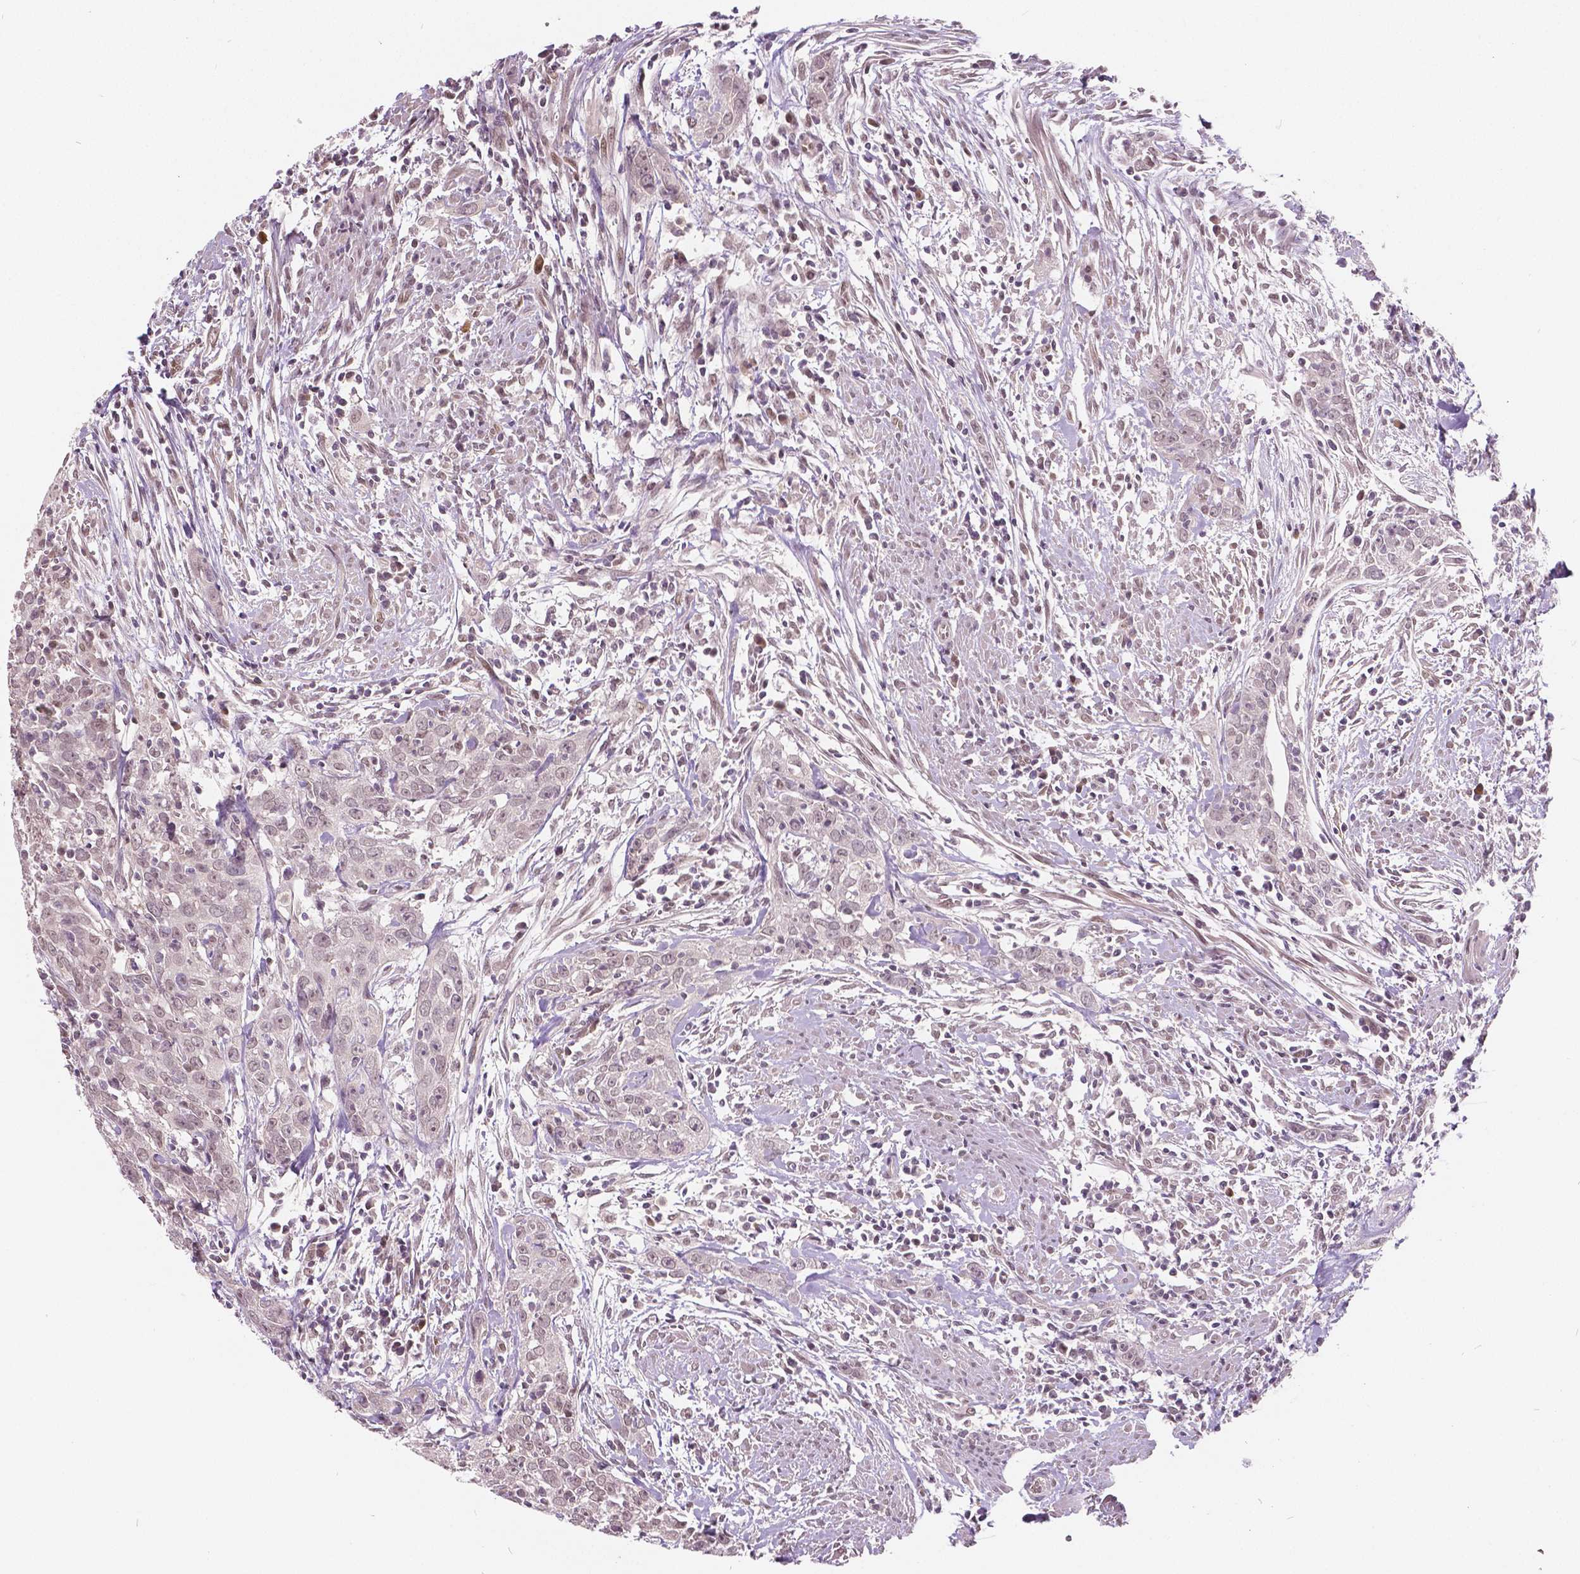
{"staining": {"intensity": "negative", "quantity": "none", "location": "none"}, "tissue": "urothelial cancer", "cell_type": "Tumor cells", "image_type": "cancer", "snomed": [{"axis": "morphology", "description": "Urothelial carcinoma, High grade"}, {"axis": "topography", "description": "Urinary bladder"}], "caption": "A micrograph of human urothelial cancer is negative for staining in tumor cells. (Stains: DAB immunohistochemistry (IHC) with hematoxylin counter stain, Microscopy: brightfield microscopy at high magnification).", "gene": "HMBOX1", "patient": {"sex": "male", "age": 83}}